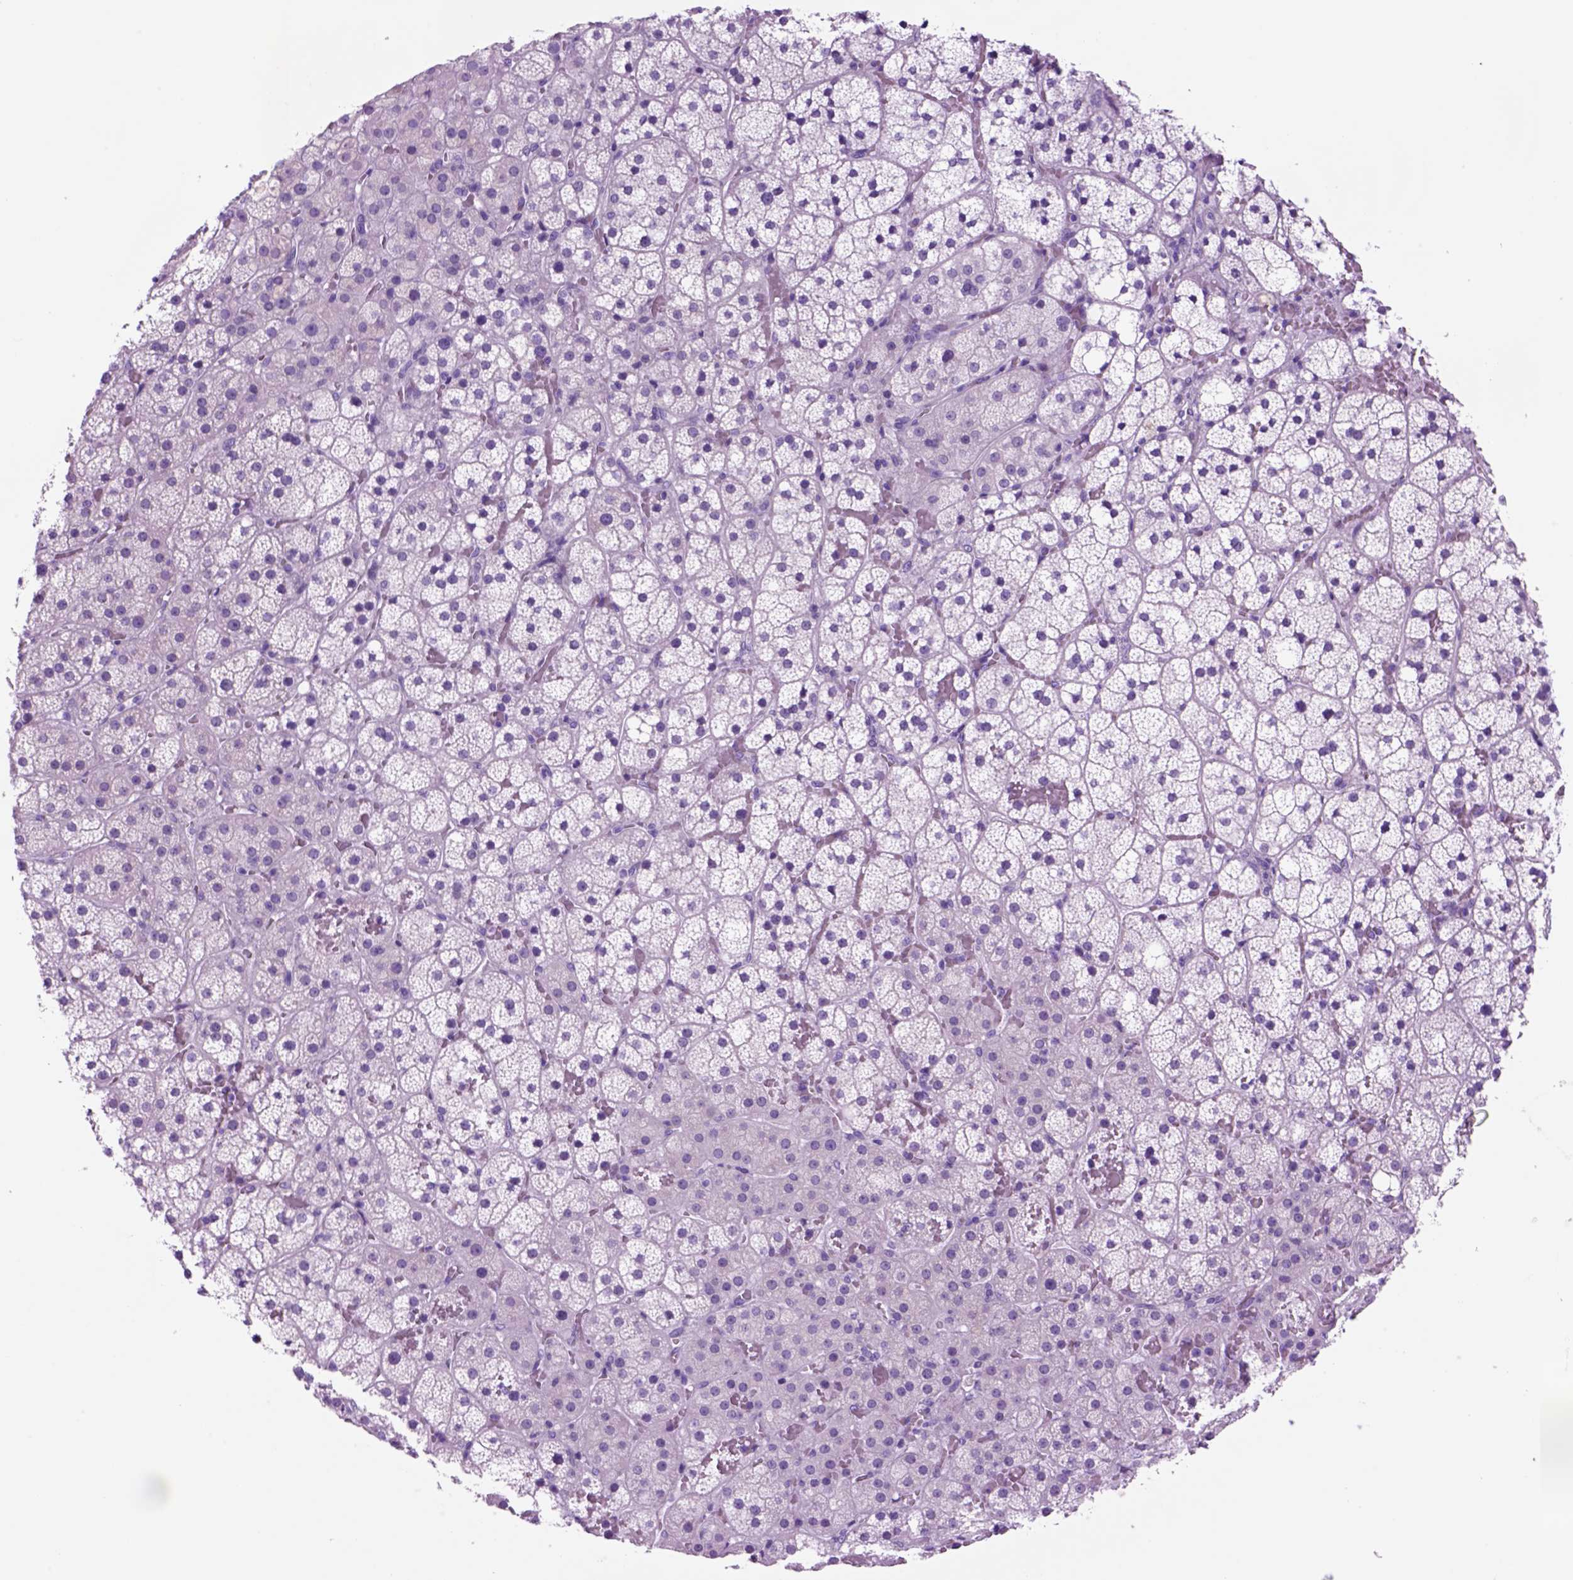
{"staining": {"intensity": "negative", "quantity": "none", "location": "none"}, "tissue": "adrenal gland", "cell_type": "Glandular cells", "image_type": "normal", "snomed": [{"axis": "morphology", "description": "Normal tissue, NOS"}, {"axis": "topography", "description": "Adrenal gland"}], "caption": "The photomicrograph shows no significant positivity in glandular cells of adrenal gland.", "gene": "HHIPL2", "patient": {"sex": "male", "age": 53}}